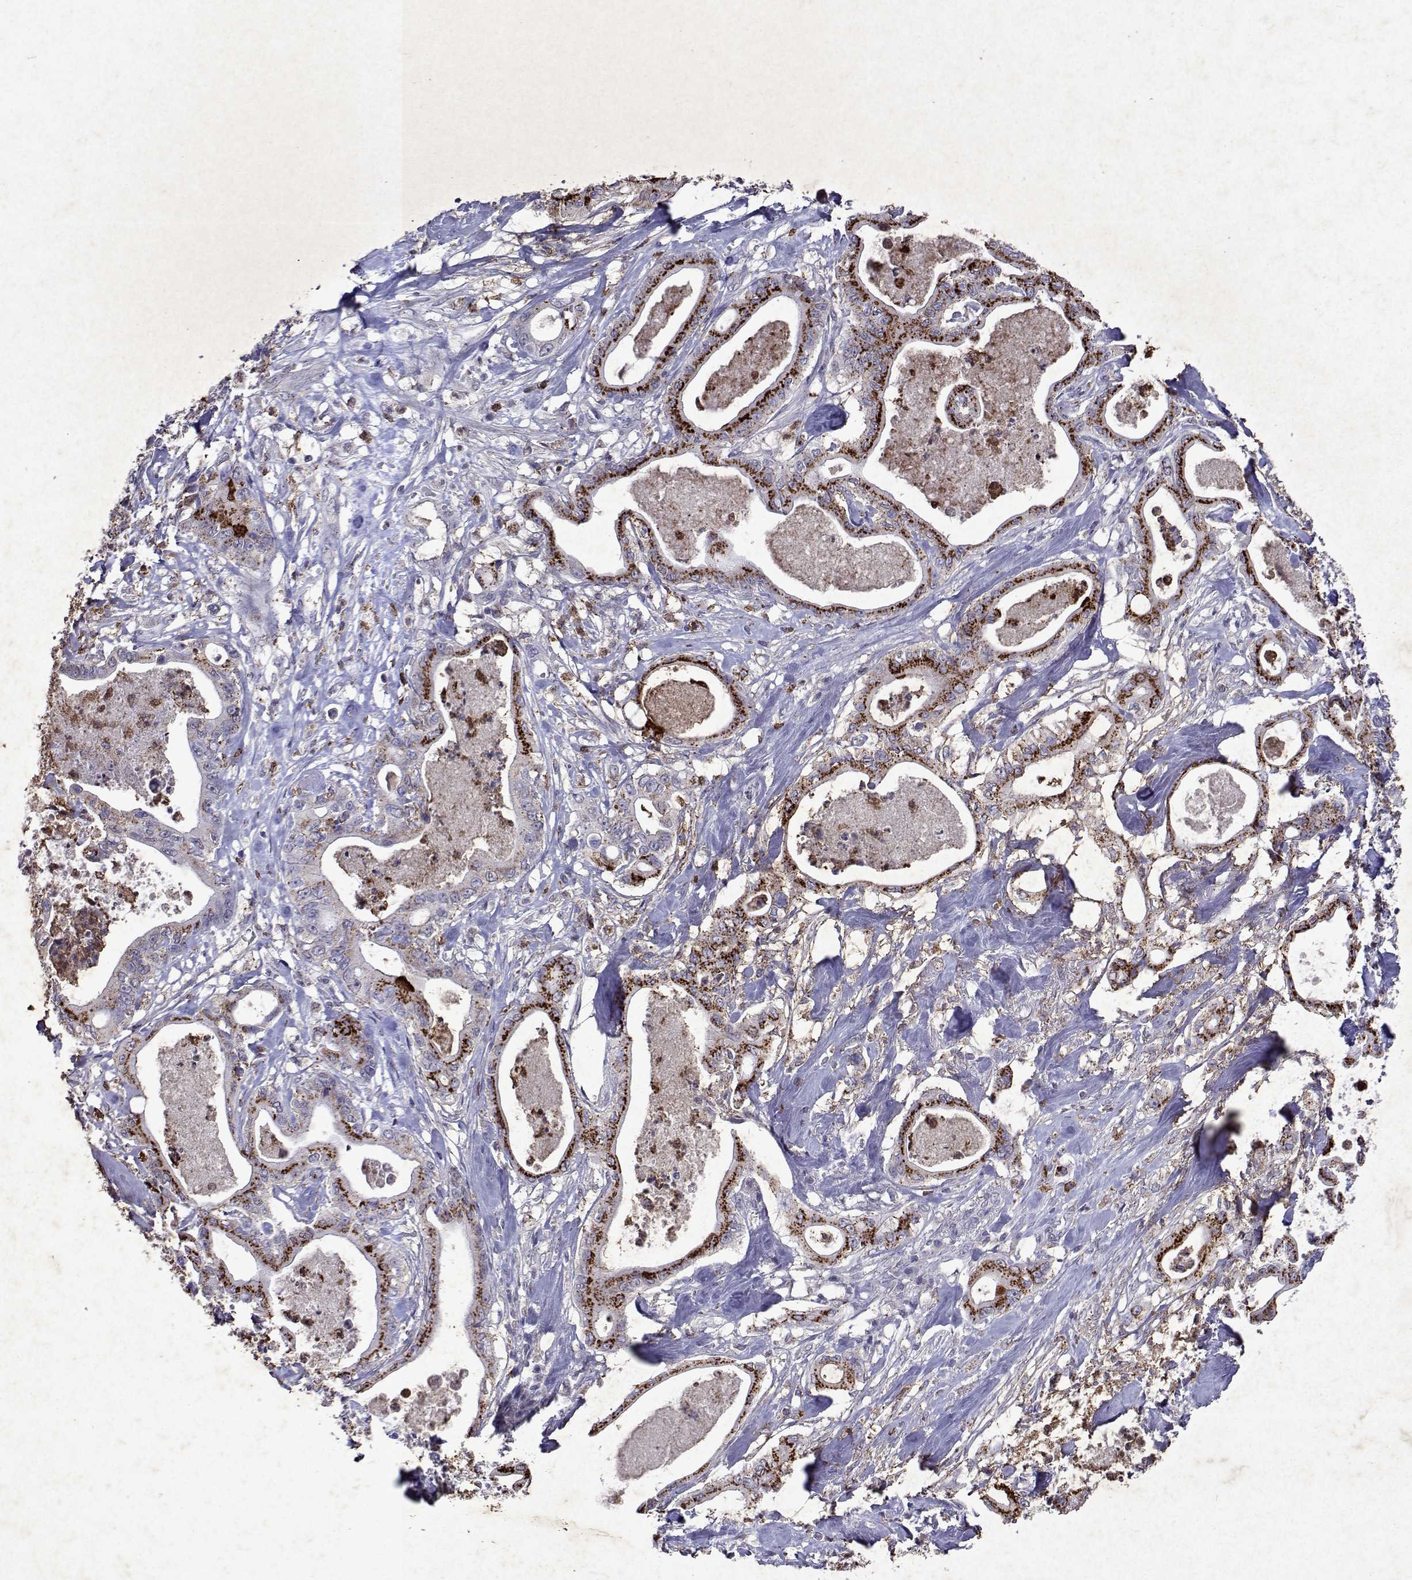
{"staining": {"intensity": "strong", "quantity": ">75%", "location": "cytoplasmic/membranous"}, "tissue": "pancreatic cancer", "cell_type": "Tumor cells", "image_type": "cancer", "snomed": [{"axis": "morphology", "description": "Adenocarcinoma, NOS"}, {"axis": "topography", "description": "Pancreas"}], "caption": "Pancreatic cancer (adenocarcinoma) was stained to show a protein in brown. There is high levels of strong cytoplasmic/membranous staining in approximately >75% of tumor cells.", "gene": "DUSP28", "patient": {"sex": "male", "age": 71}}